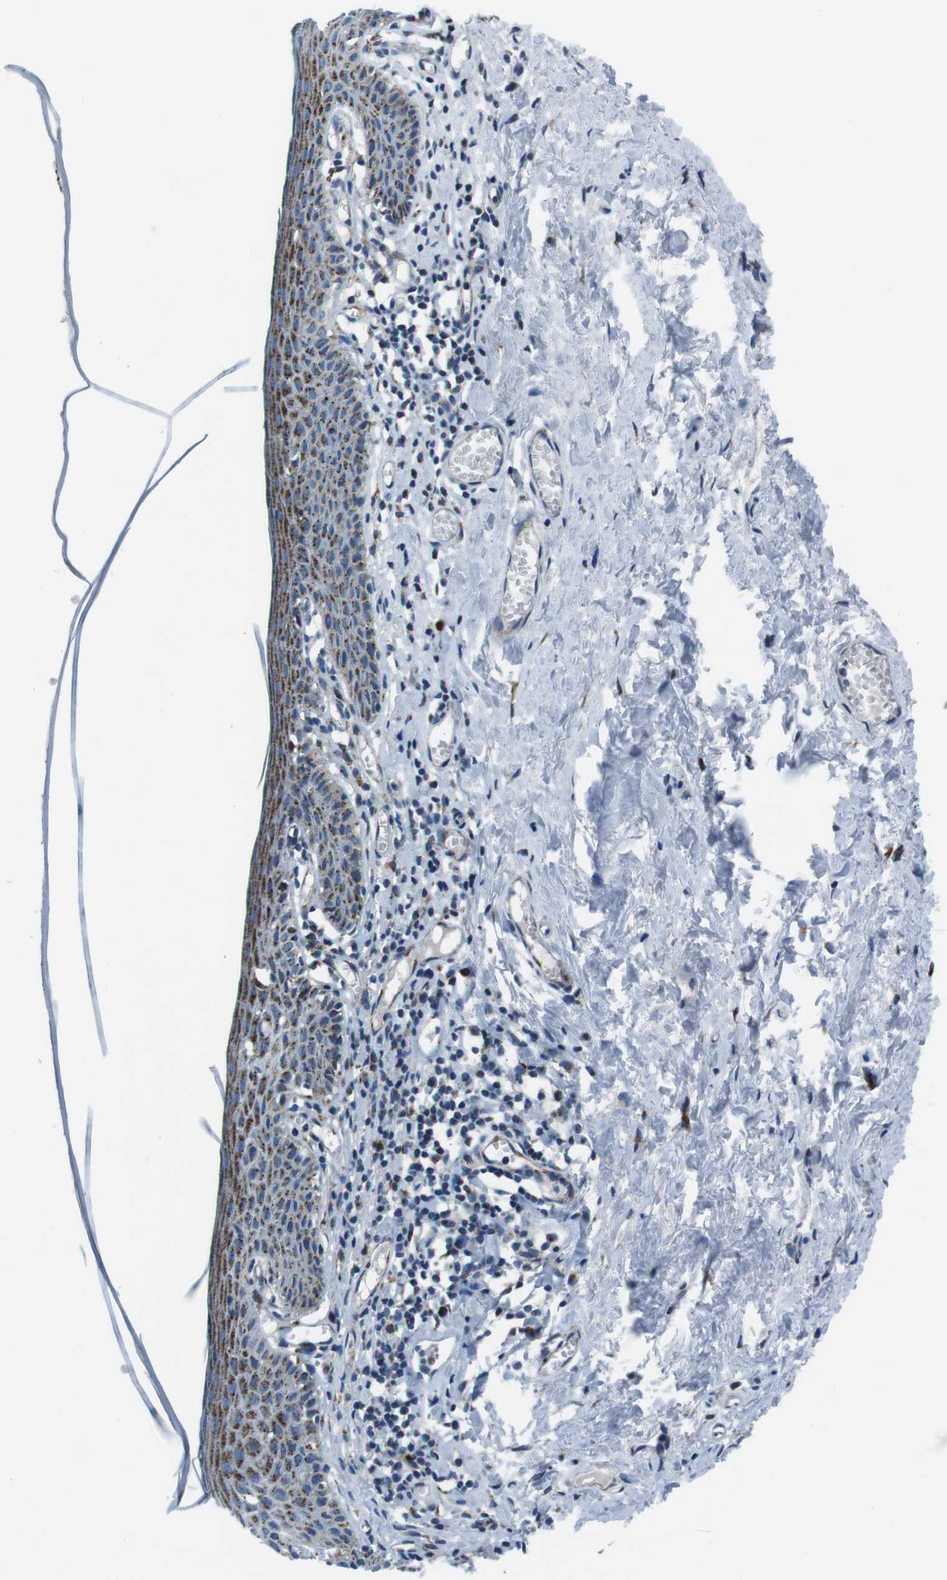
{"staining": {"intensity": "moderate", "quantity": "25%-75%", "location": "cytoplasmic/membranous"}, "tissue": "skin", "cell_type": "Epidermal cells", "image_type": "normal", "snomed": [{"axis": "morphology", "description": "Normal tissue, NOS"}, {"axis": "topography", "description": "Adipose tissue"}, {"axis": "topography", "description": "Vascular tissue"}, {"axis": "topography", "description": "Anal"}, {"axis": "topography", "description": "Peripheral nerve tissue"}], "caption": "Human skin stained for a protein (brown) shows moderate cytoplasmic/membranous positive staining in approximately 25%-75% of epidermal cells.", "gene": "NUCB2", "patient": {"sex": "female", "age": 54}}